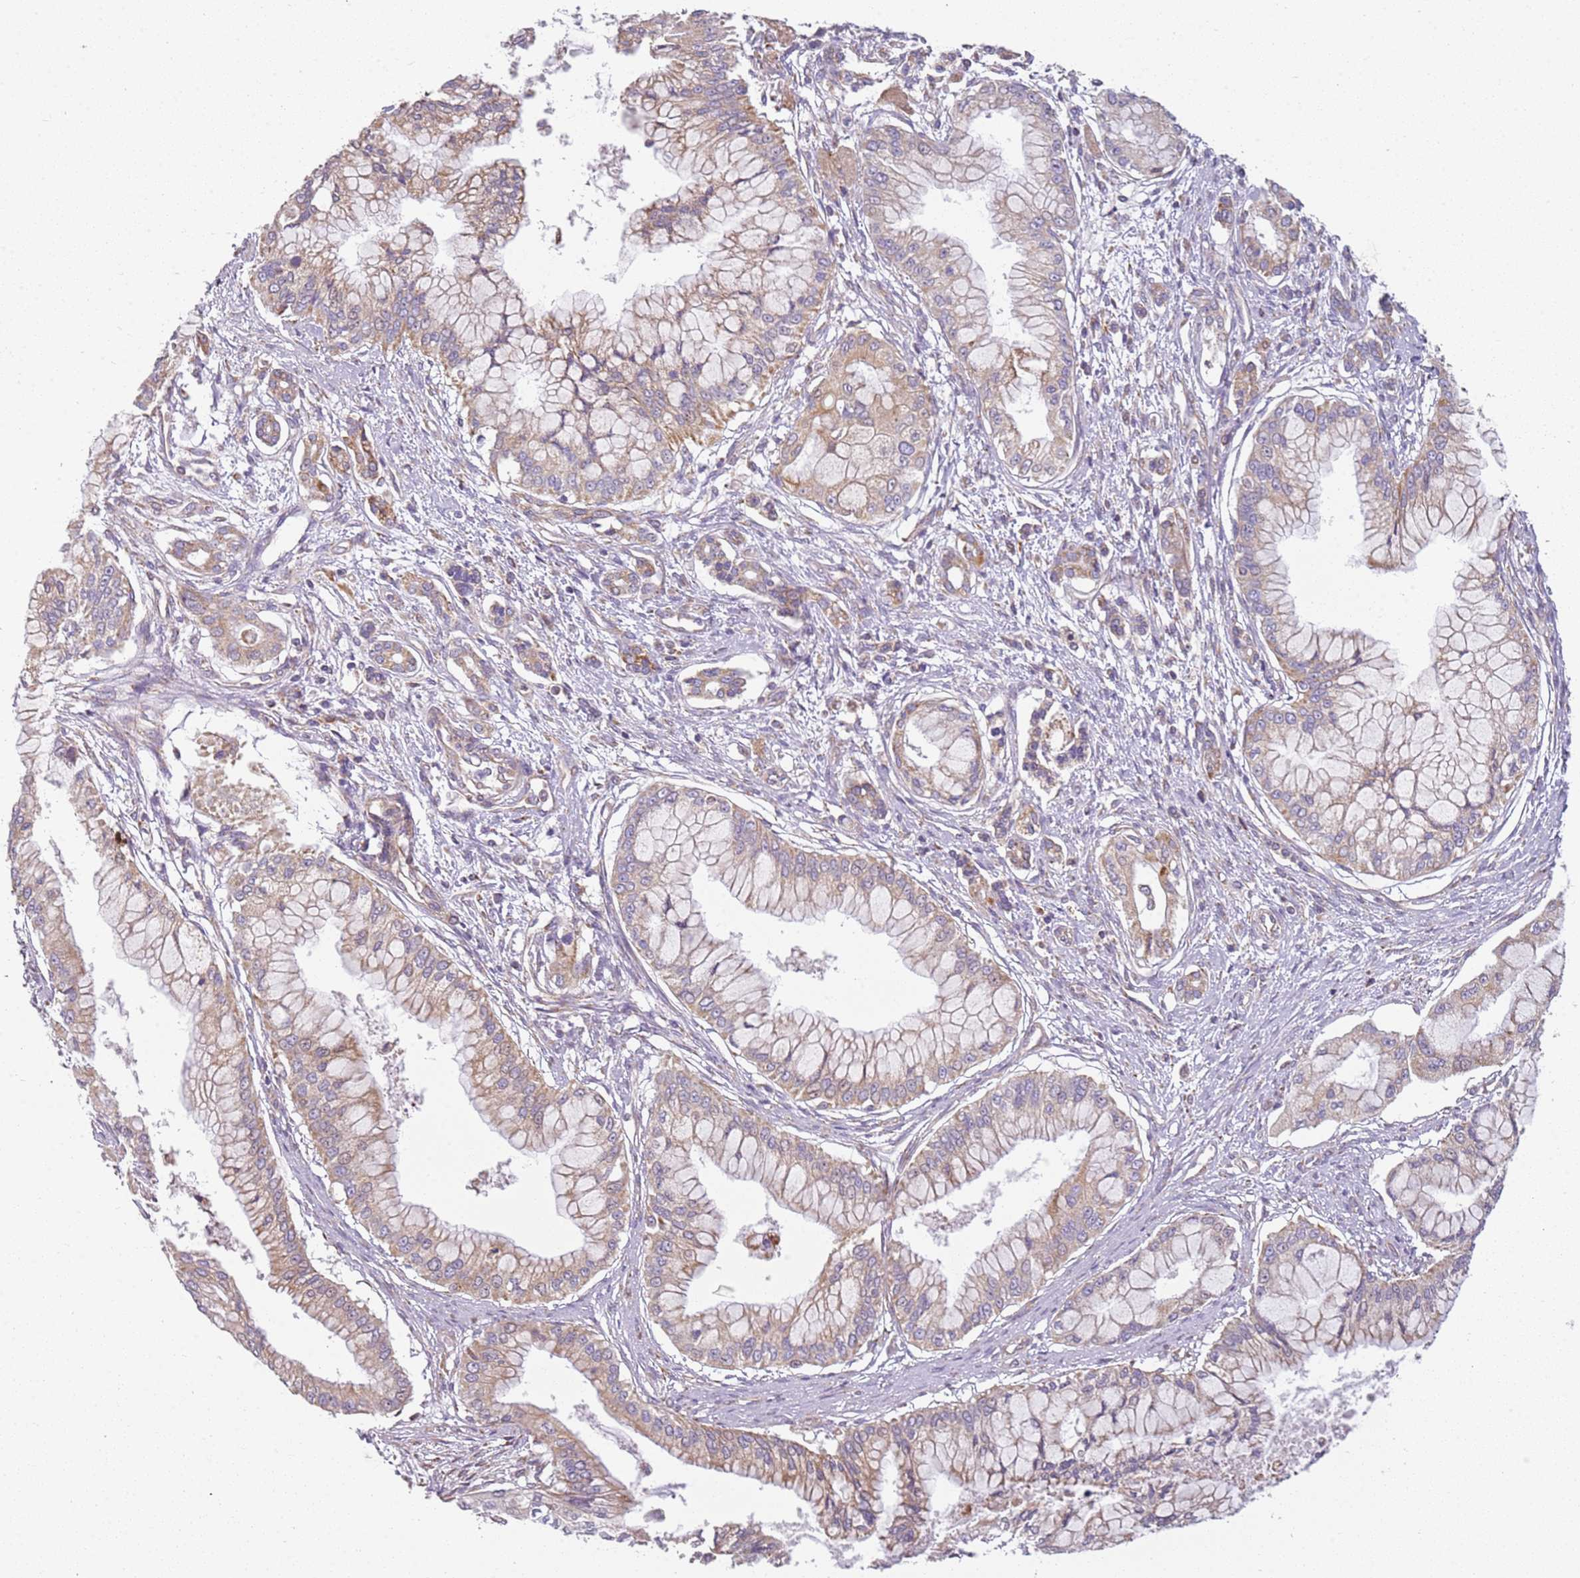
{"staining": {"intensity": "weak", "quantity": ">75%", "location": "cytoplasmic/membranous"}, "tissue": "pancreatic cancer", "cell_type": "Tumor cells", "image_type": "cancer", "snomed": [{"axis": "morphology", "description": "Adenocarcinoma, NOS"}, {"axis": "topography", "description": "Pancreas"}], "caption": "The micrograph demonstrates immunohistochemical staining of pancreatic adenocarcinoma. There is weak cytoplasmic/membranous staining is appreciated in about >75% of tumor cells.", "gene": "TMEM200C", "patient": {"sex": "male", "age": 46}}